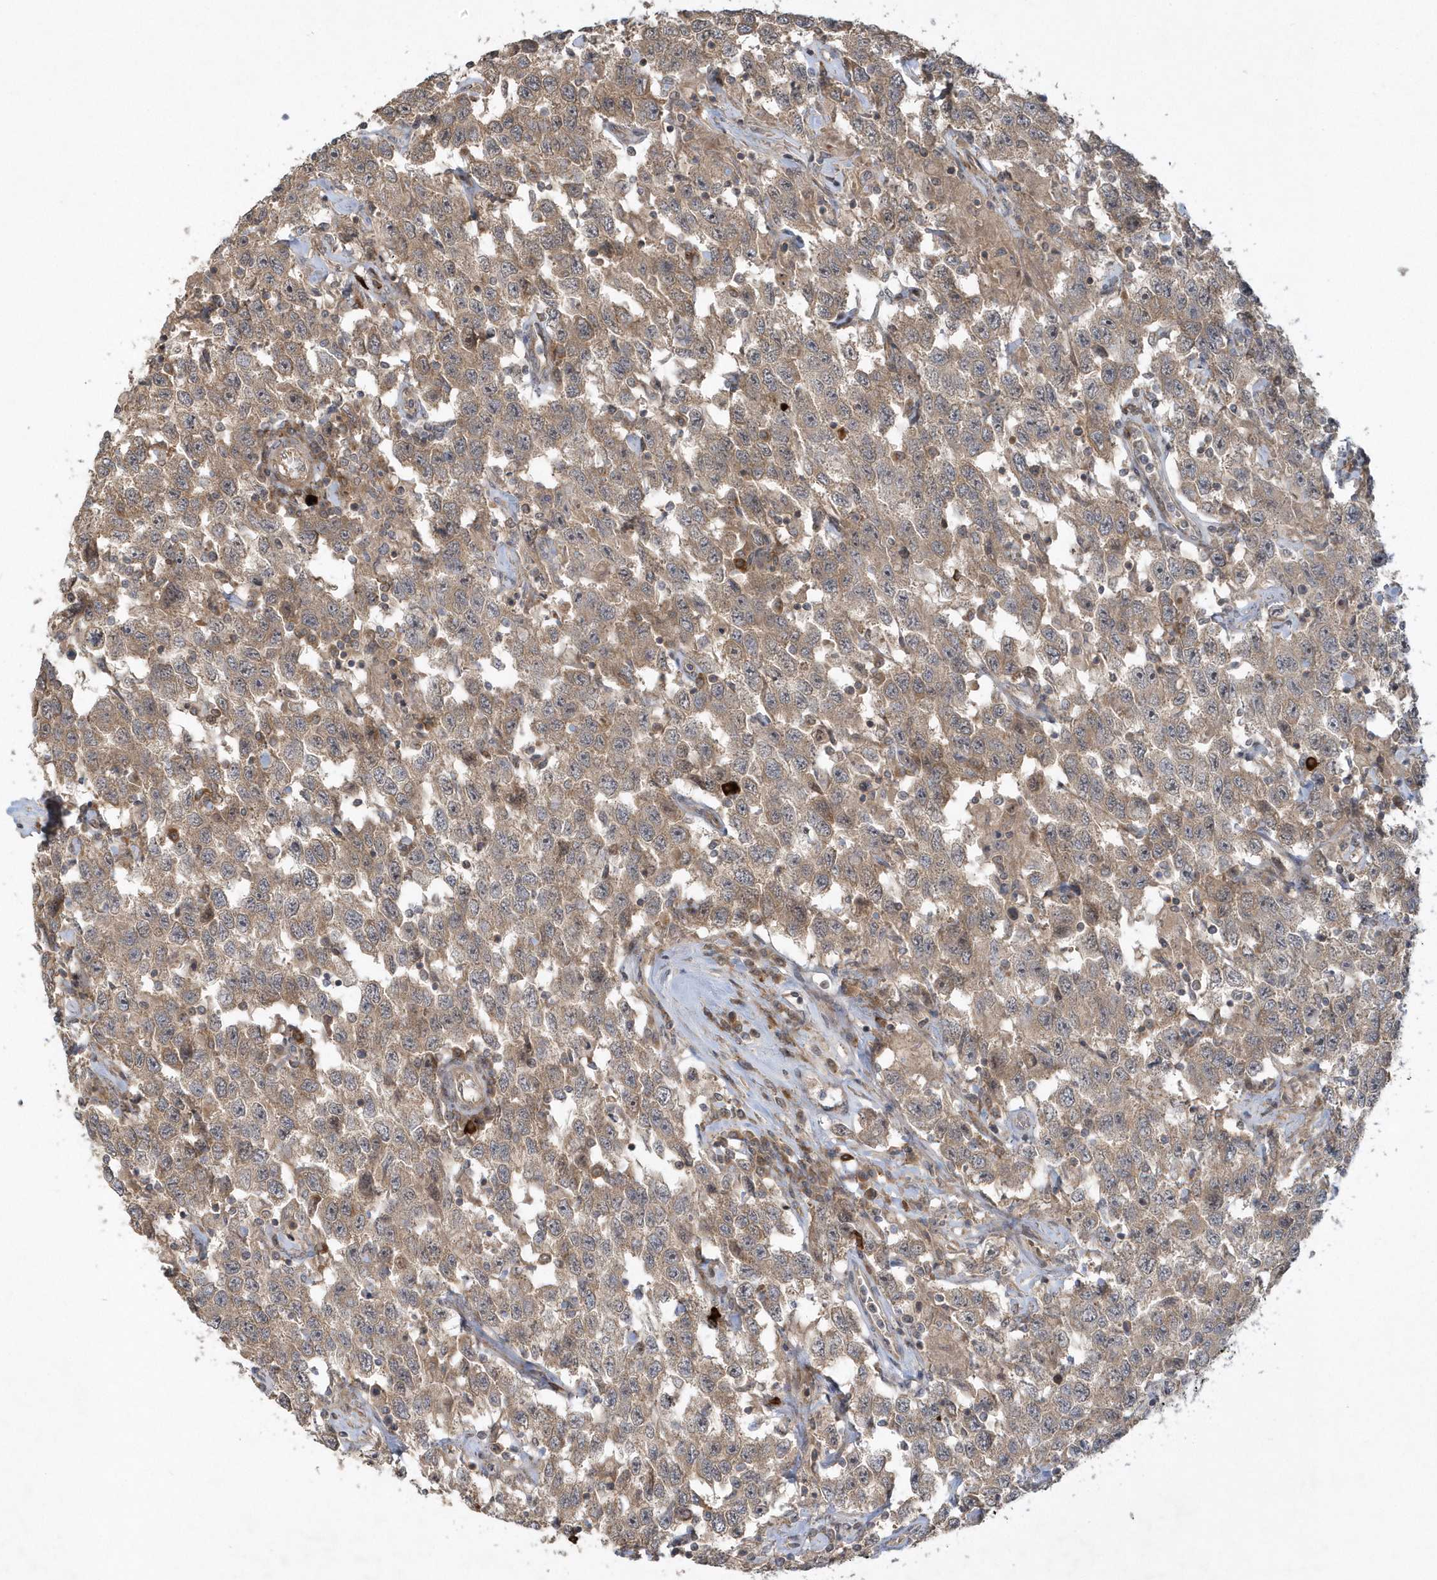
{"staining": {"intensity": "weak", "quantity": ">75%", "location": "cytoplasmic/membranous"}, "tissue": "testis cancer", "cell_type": "Tumor cells", "image_type": "cancer", "snomed": [{"axis": "morphology", "description": "Seminoma, NOS"}, {"axis": "topography", "description": "Testis"}], "caption": "Immunohistochemistry (IHC) of human seminoma (testis) displays low levels of weak cytoplasmic/membranous staining in approximately >75% of tumor cells.", "gene": "THG1L", "patient": {"sex": "male", "age": 41}}